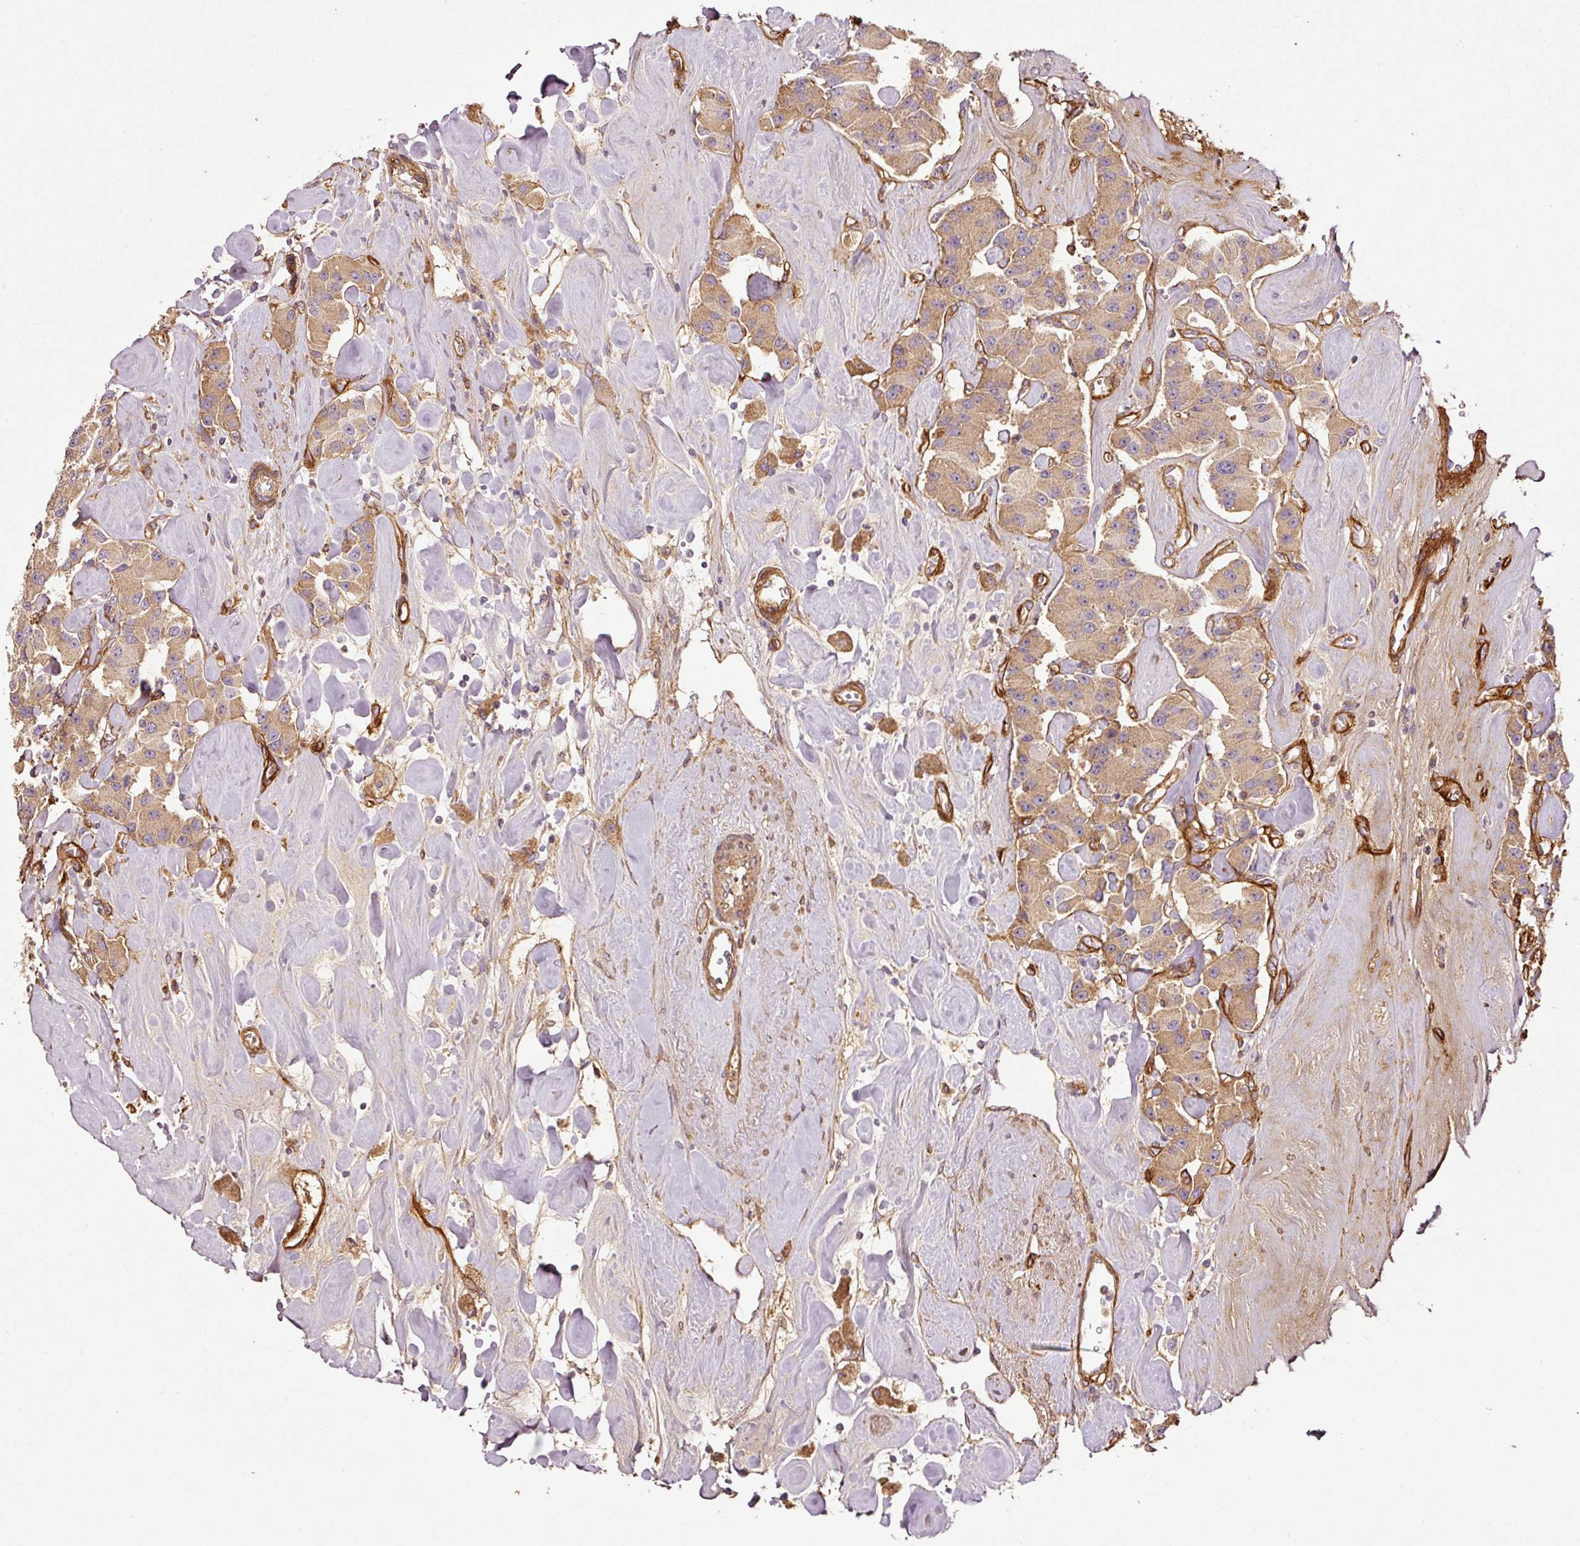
{"staining": {"intensity": "moderate", "quantity": ">75%", "location": "cytoplasmic/membranous"}, "tissue": "carcinoid", "cell_type": "Tumor cells", "image_type": "cancer", "snomed": [{"axis": "morphology", "description": "Carcinoid, malignant, NOS"}, {"axis": "topography", "description": "Pancreas"}], "caption": "Malignant carcinoid was stained to show a protein in brown. There is medium levels of moderate cytoplasmic/membranous staining in approximately >75% of tumor cells.", "gene": "NID2", "patient": {"sex": "male", "age": 41}}